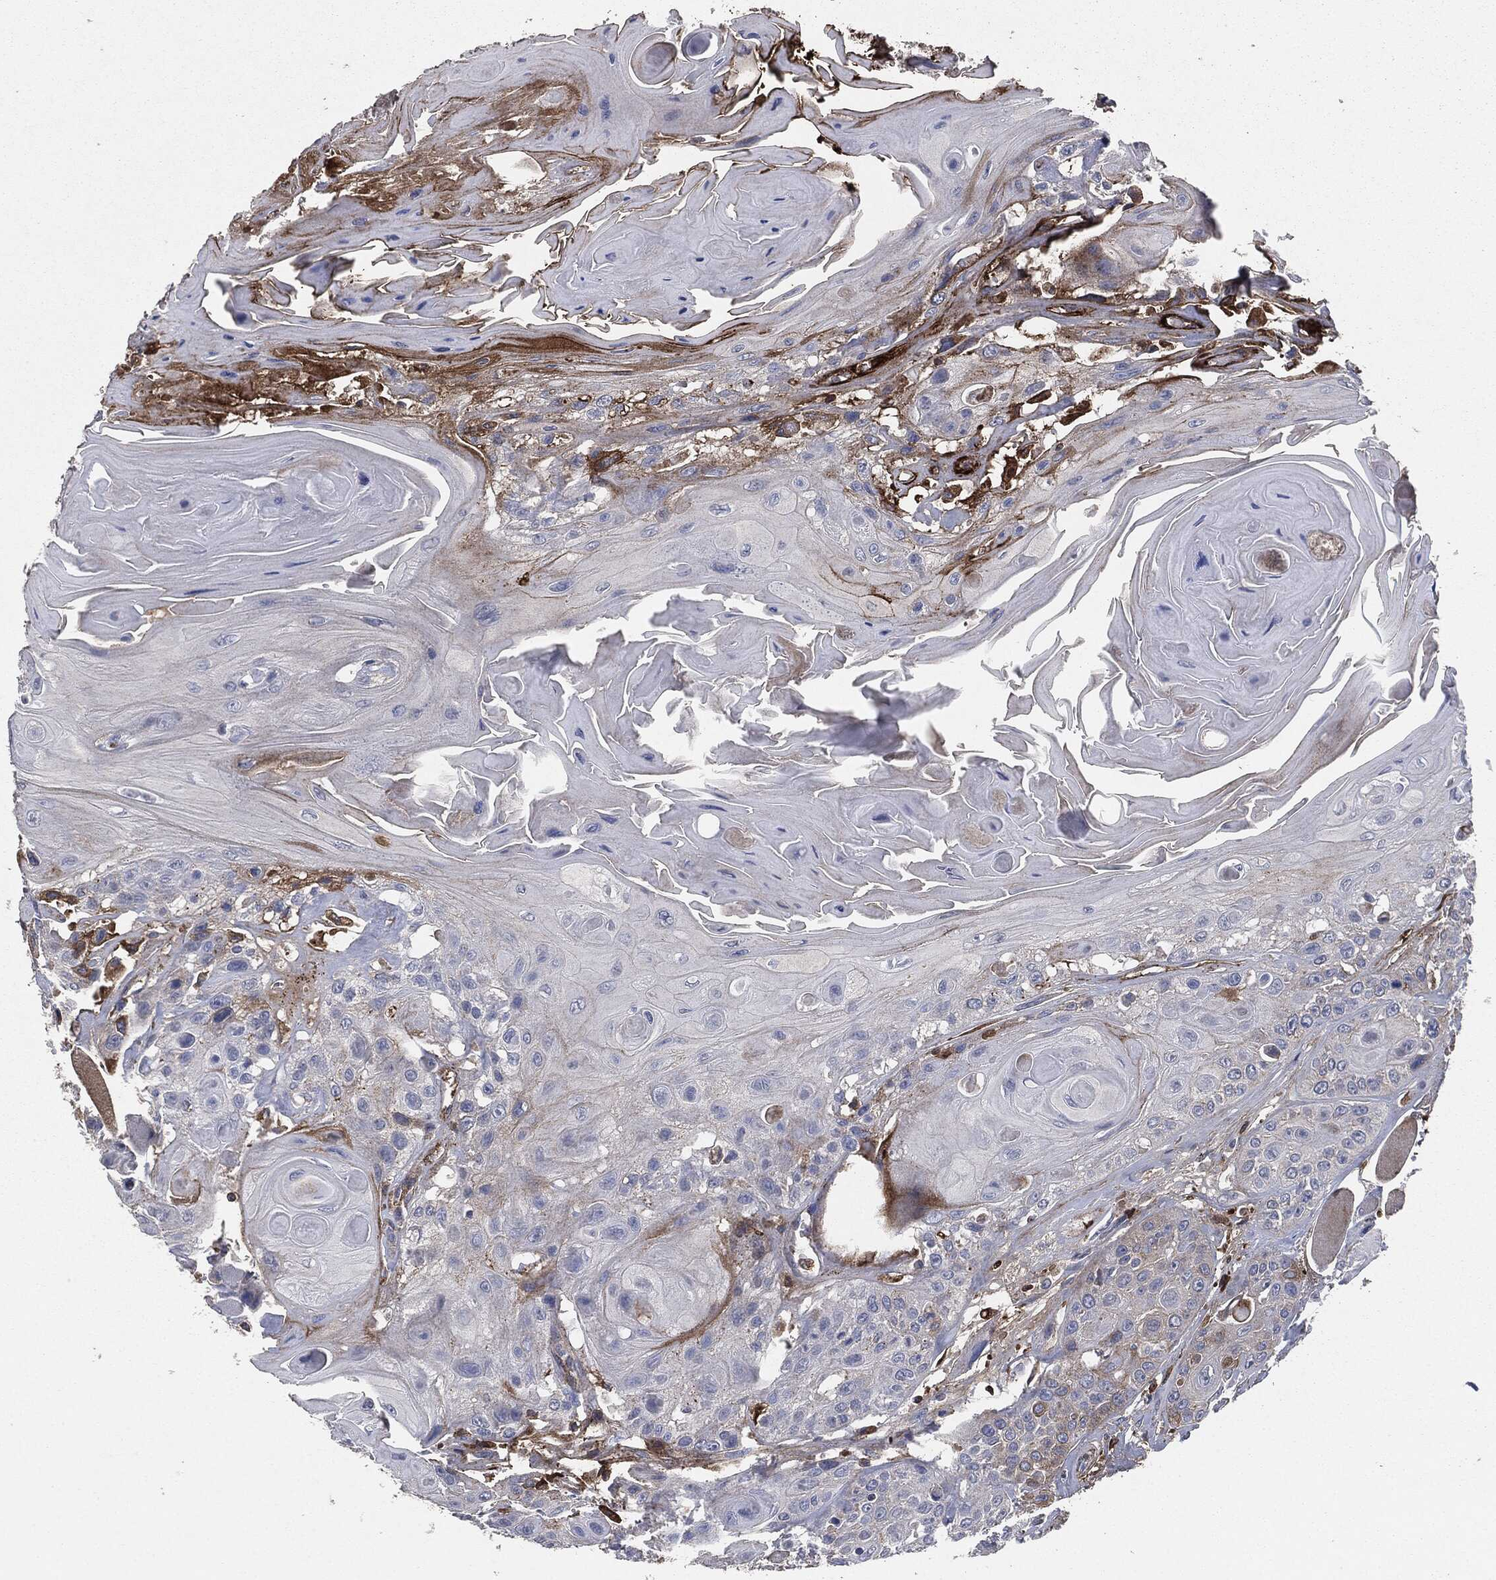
{"staining": {"intensity": "negative", "quantity": "none", "location": "none"}, "tissue": "head and neck cancer", "cell_type": "Tumor cells", "image_type": "cancer", "snomed": [{"axis": "morphology", "description": "Squamous cell carcinoma, NOS"}, {"axis": "topography", "description": "Head-Neck"}], "caption": "Photomicrograph shows no significant protein staining in tumor cells of head and neck squamous cell carcinoma.", "gene": "APOB", "patient": {"sex": "female", "age": 59}}